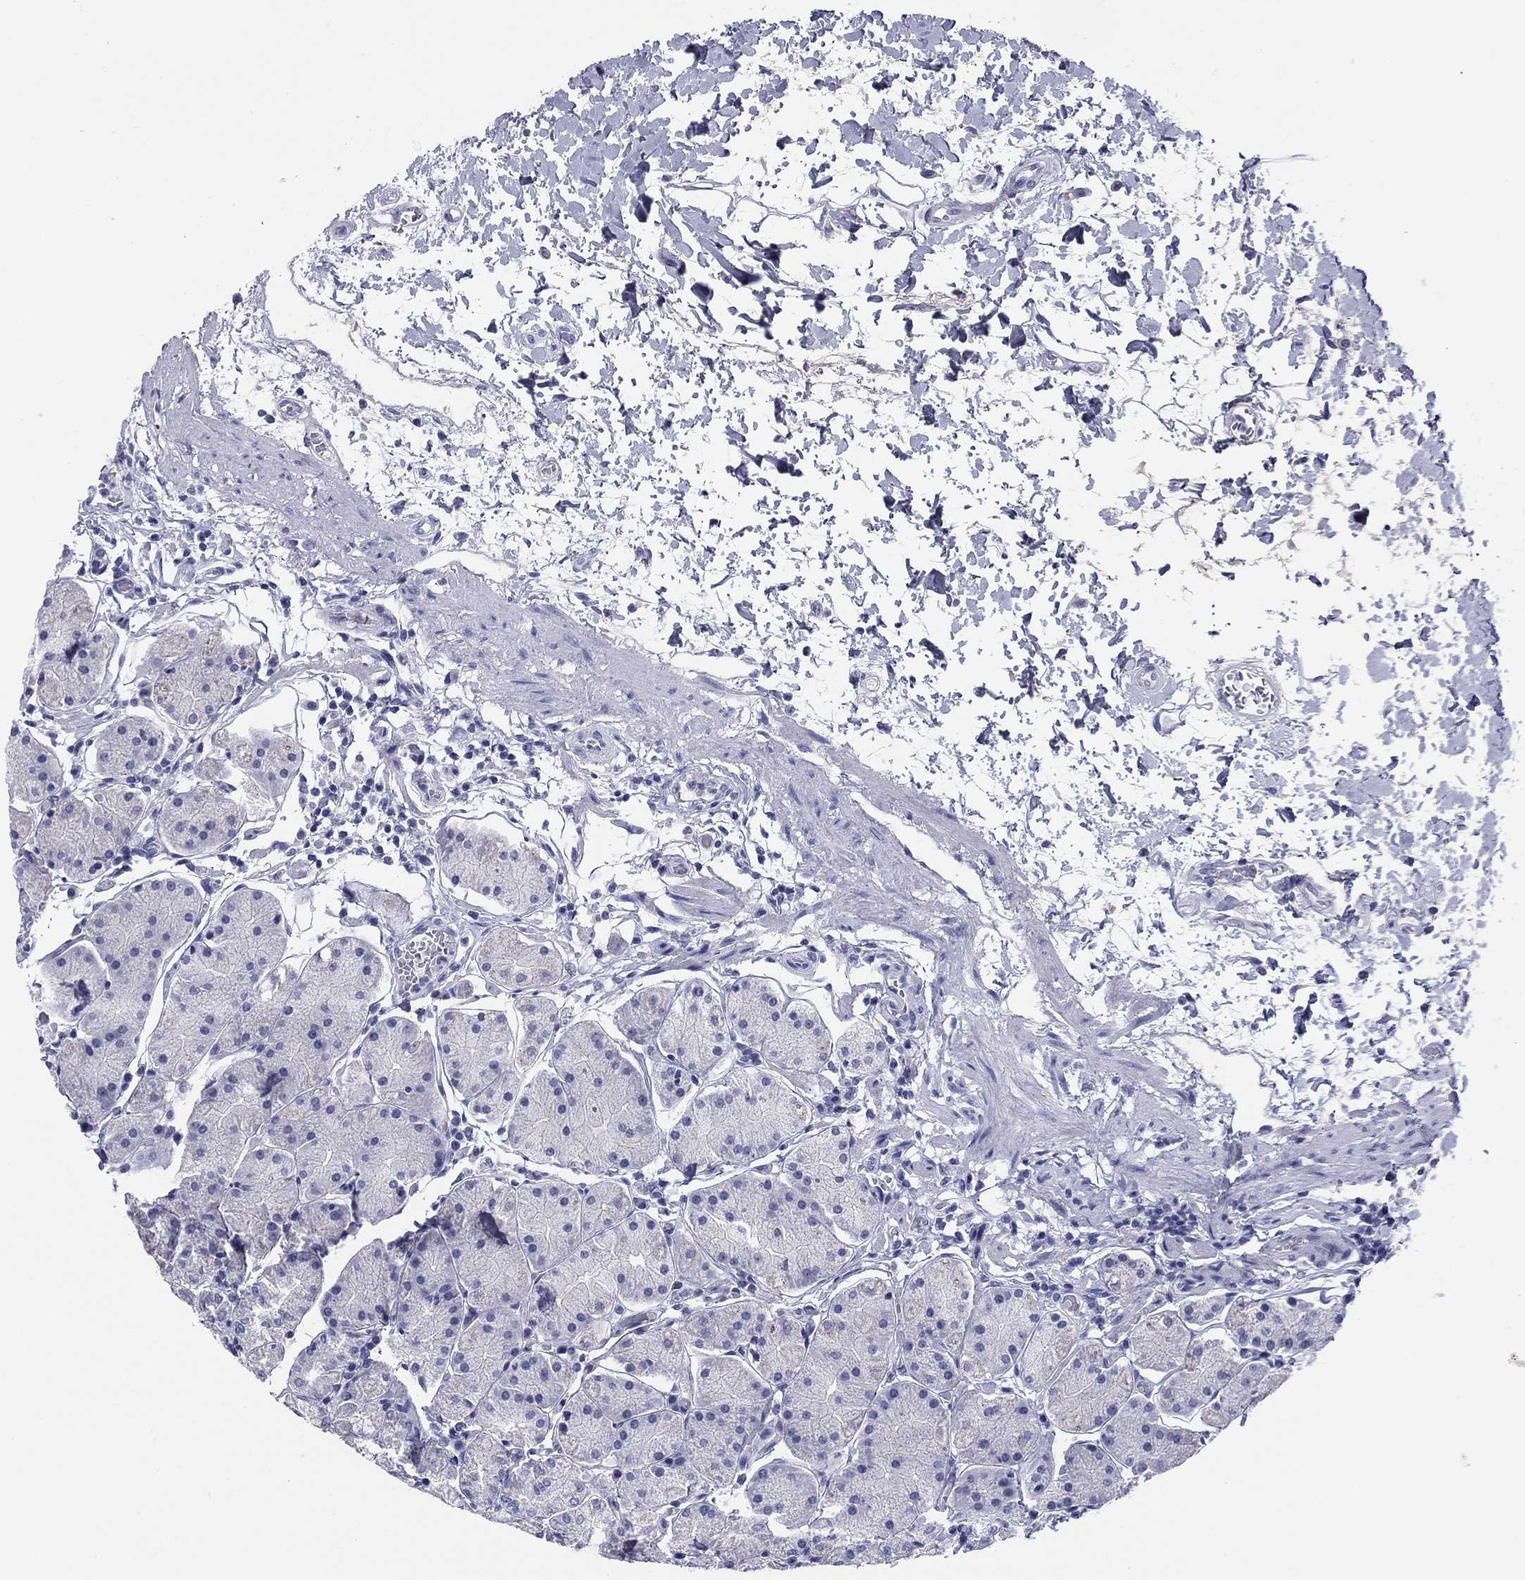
{"staining": {"intensity": "negative", "quantity": "none", "location": "none"}, "tissue": "stomach", "cell_type": "Glandular cells", "image_type": "normal", "snomed": [{"axis": "morphology", "description": "Normal tissue, NOS"}, {"axis": "topography", "description": "Stomach"}], "caption": "Immunohistochemistry of normal human stomach demonstrates no positivity in glandular cells. (DAB (3,3'-diaminobenzidine) IHC, high magnification).", "gene": "ABCC2", "patient": {"sex": "male", "age": 54}}